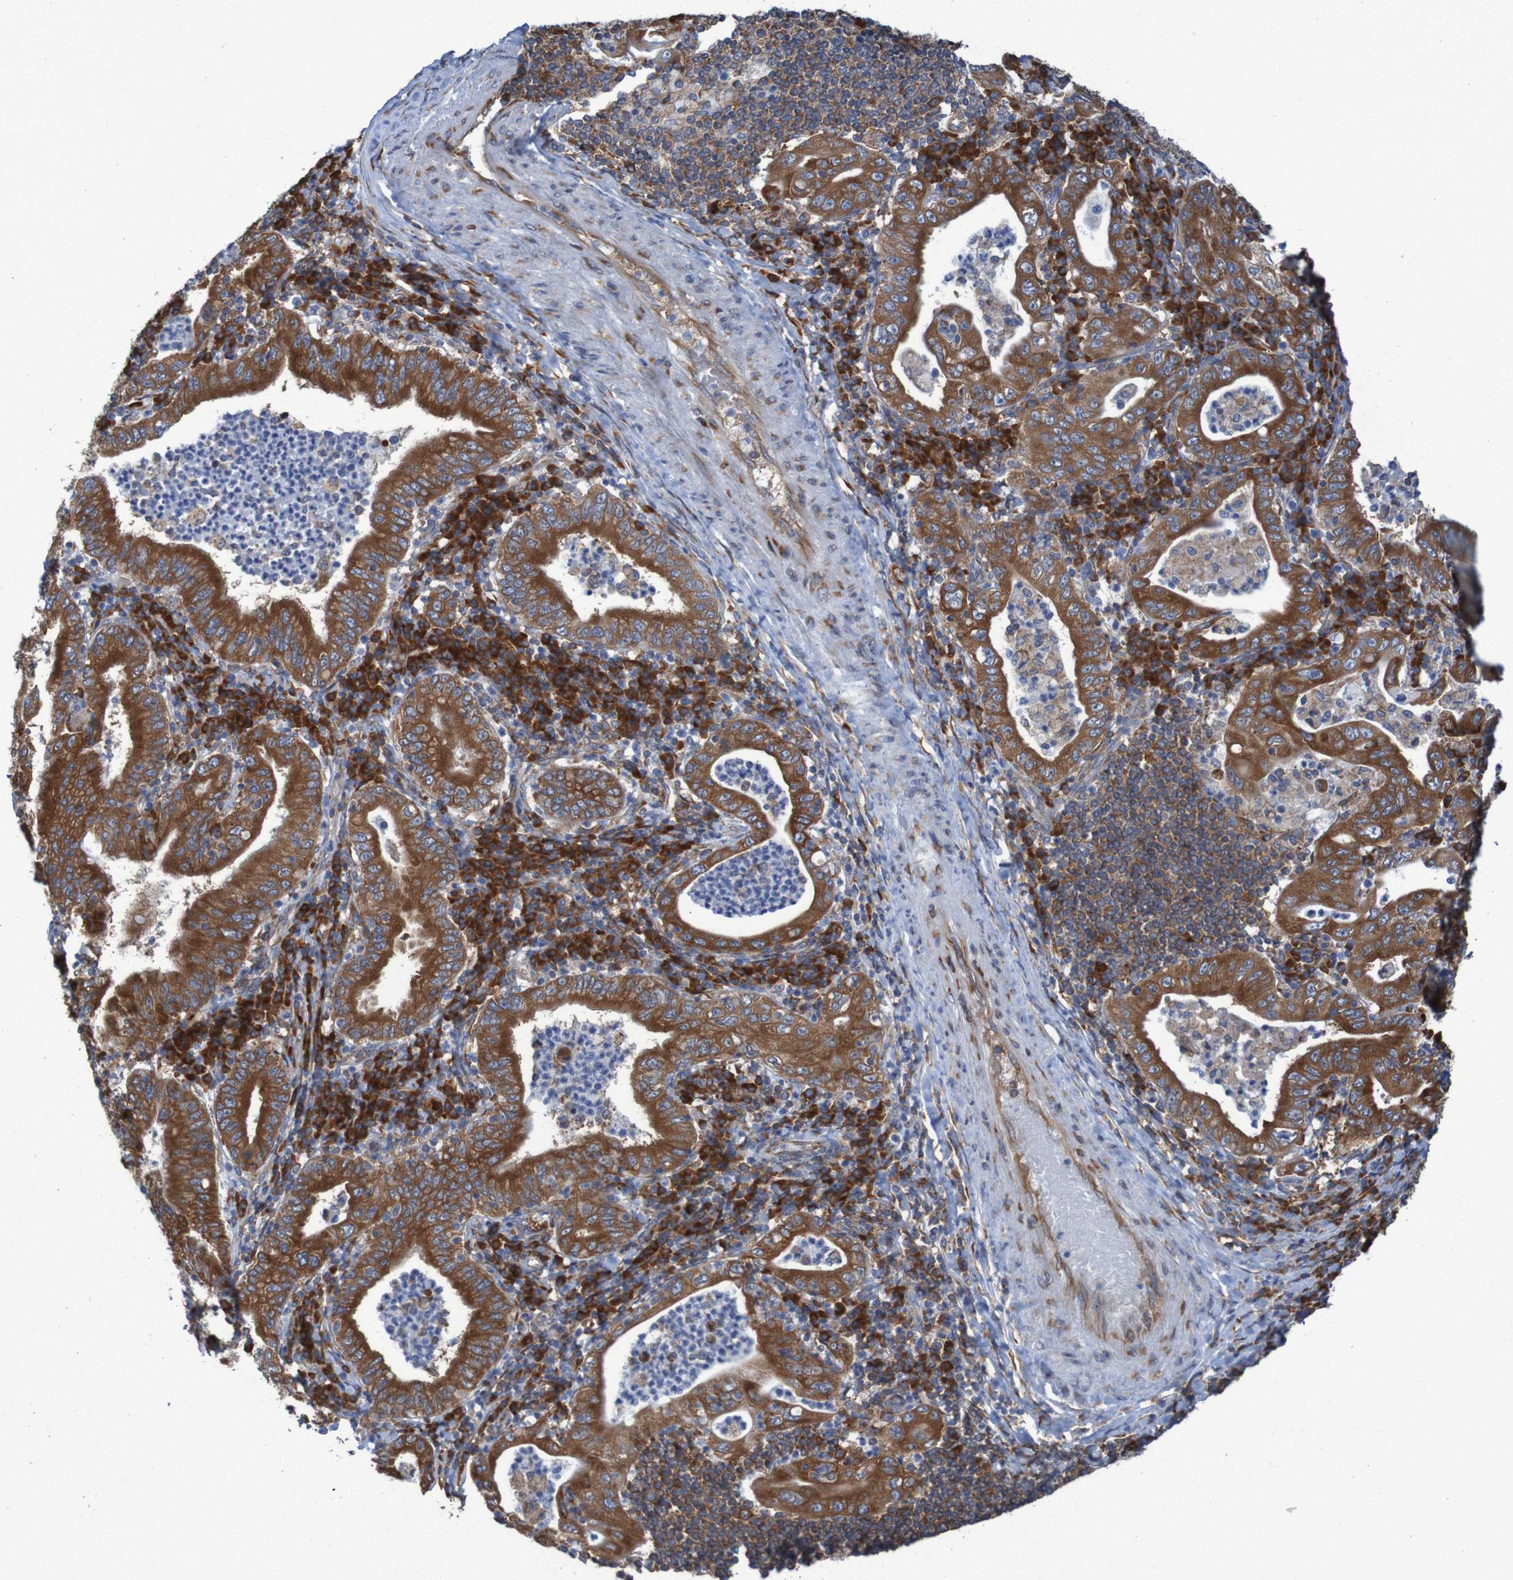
{"staining": {"intensity": "strong", "quantity": ">75%", "location": "cytoplasmic/membranous"}, "tissue": "stomach cancer", "cell_type": "Tumor cells", "image_type": "cancer", "snomed": [{"axis": "morphology", "description": "Normal tissue, NOS"}, {"axis": "morphology", "description": "Adenocarcinoma, NOS"}, {"axis": "topography", "description": "Esophagus"}, {"axis": "topography", "description": "Stomach, upper"}, {"axis": "topography", "description": "Peripheral nerve tissue"}], "caption": "Adenocarcinoma (stomach) was stained to show a protein in brown. There is high levels of strong cytoplasmic/membranous expression in about >75% of tumor cells.", "gene": "RPL10", "patient": {"sex": "male", "age": 62}}